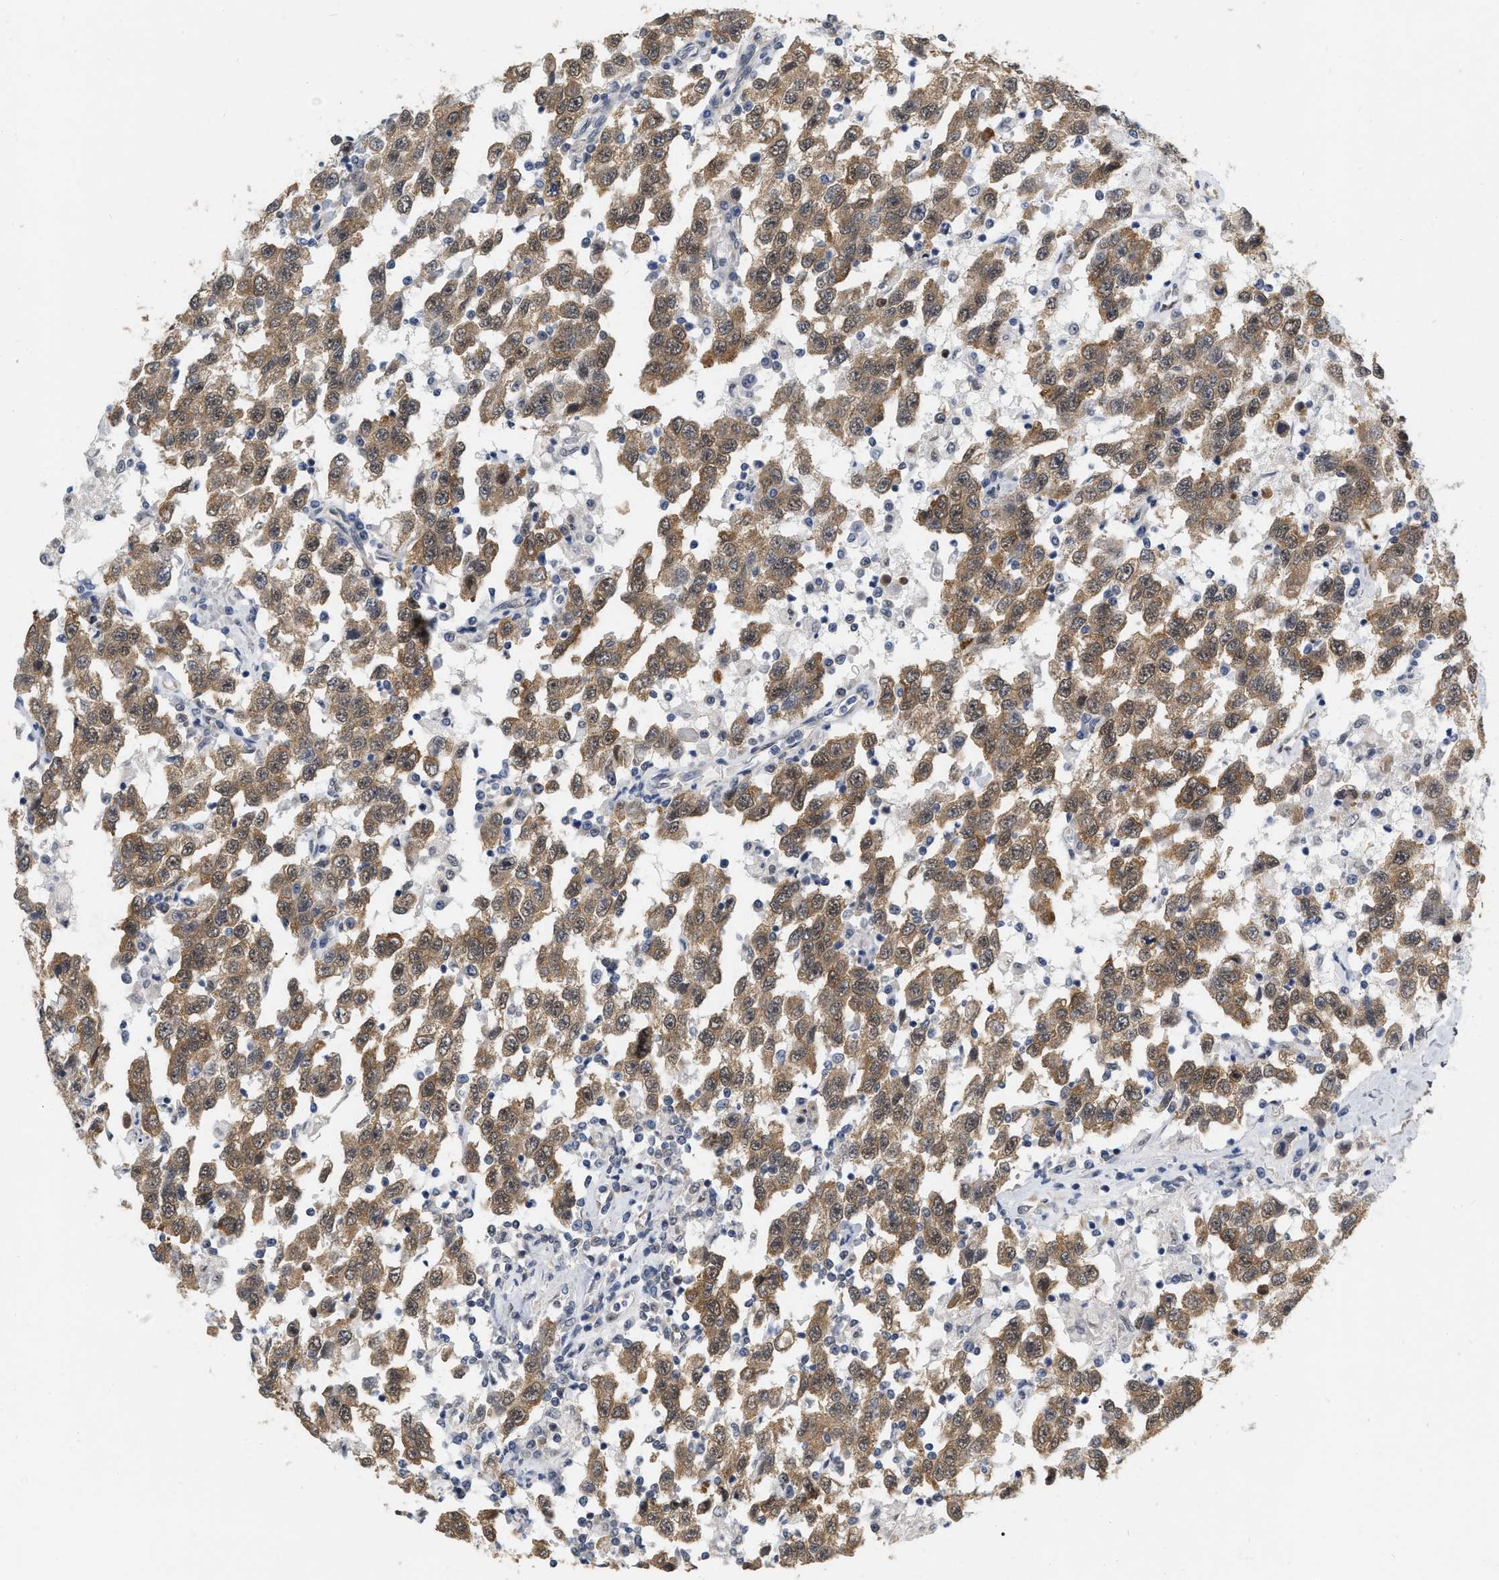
{"staining": {"intensity": "moderate", "quantity": ">75%", "location": "cytoplasmic/membranous"}, "tissue": "testis cancer", "cell_type": "Tumor cells", "image_type": "cancer", "snomed": [{"axis": "morphology", "description": "Seminoma, NOS"}, {"axis": "topography", "description": "Testis"}], "caption": "IHC (DAB) staining of testis cancer exhibits moderate cytoplasmic/membranous protein expression in approximately >75% of tumor cells.", "gene": "RUVBL1", "patient": {"sex": "male", "age": 41}}